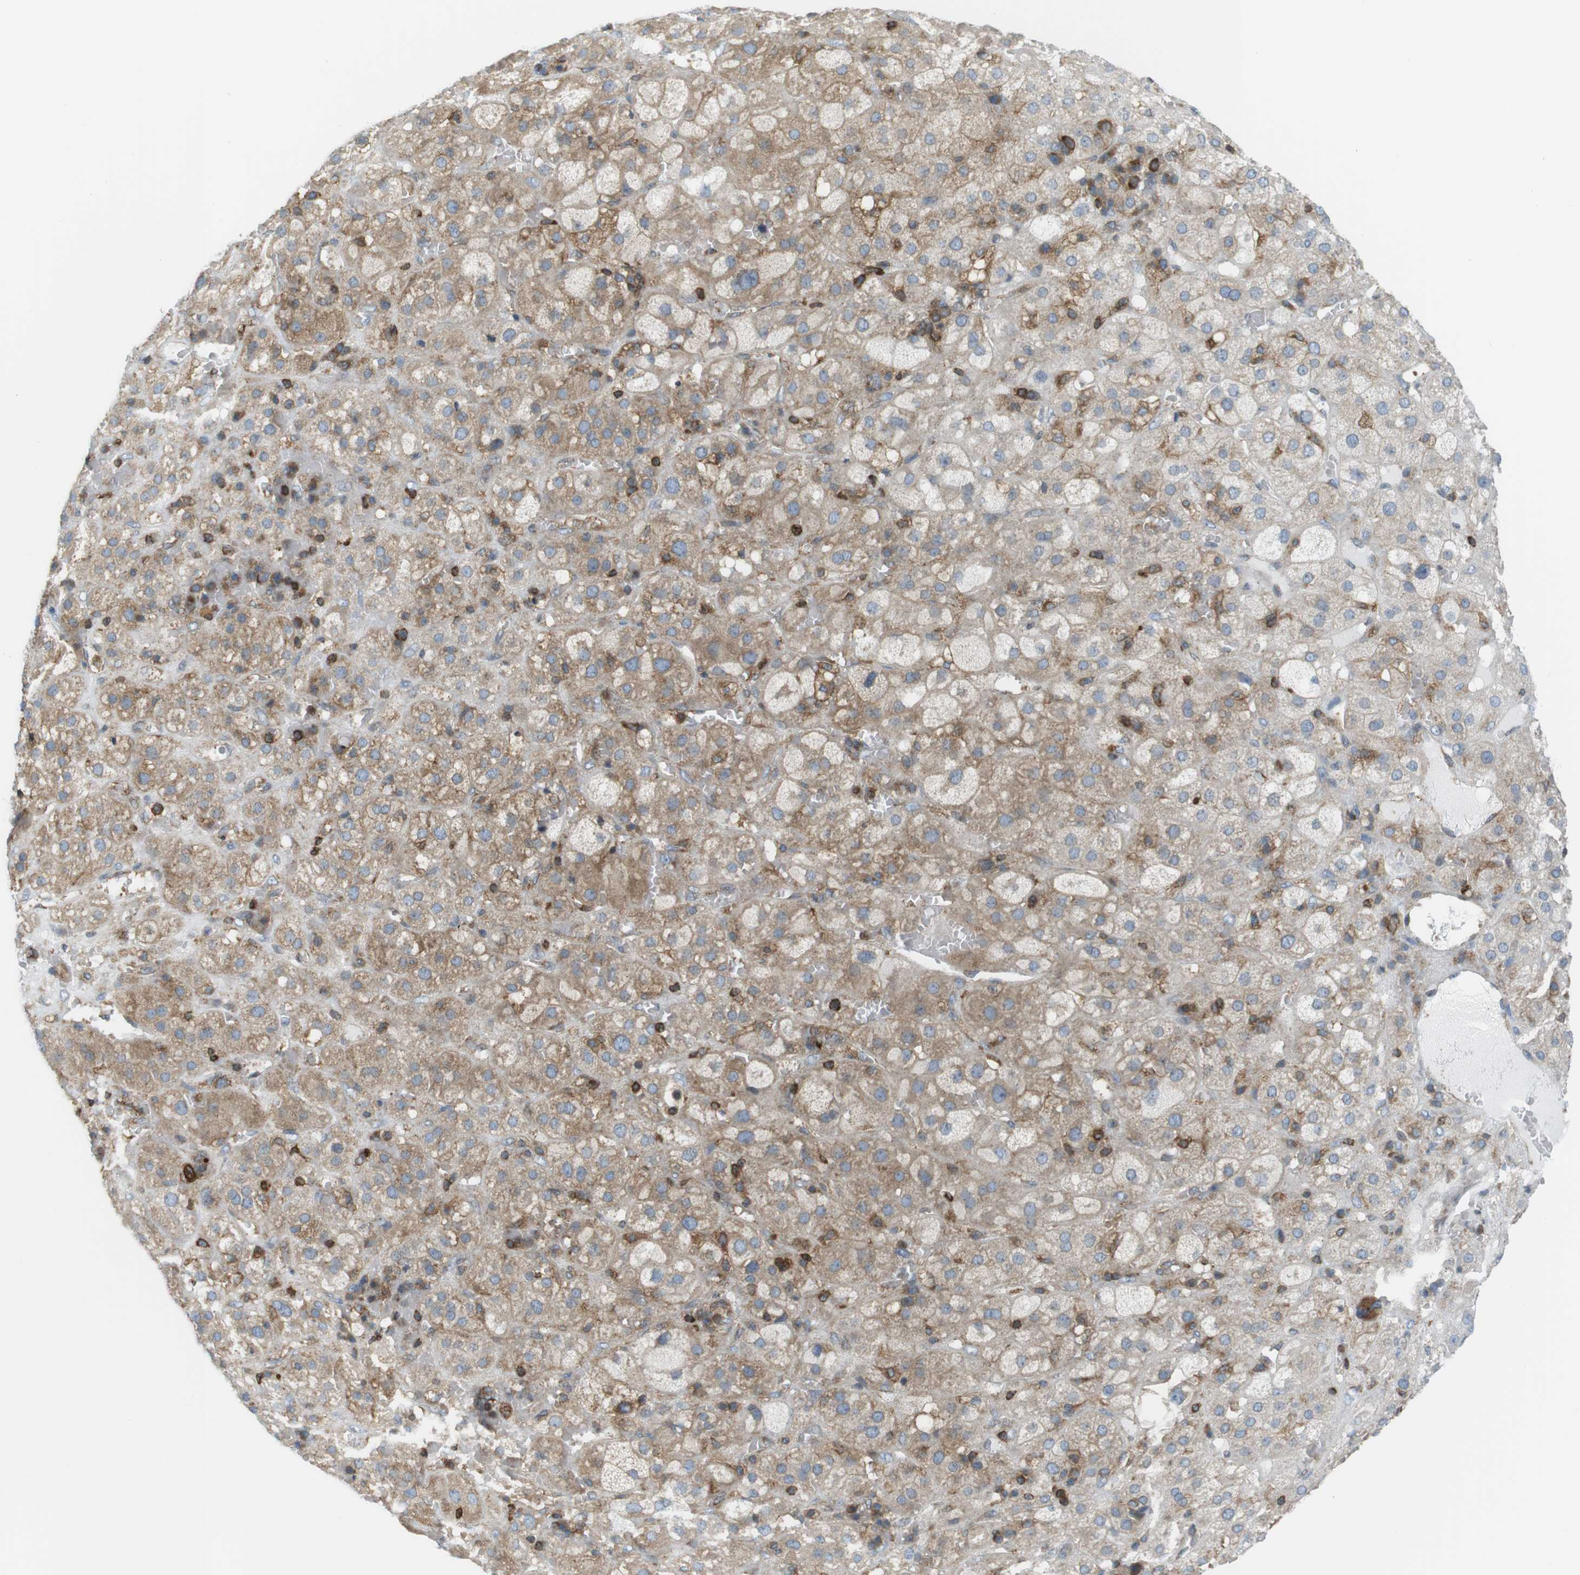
{"staining": {"intensity": "weak", "quantity": ">75%", "location": "cytoplasmic/membranous"}, "tissue": "adrenal gland", "cell_type": "Glandular cells", "image_type": "normal", "snomed": [{"axis": "morphology", "description": "Normal tissue, NOS"}, {"axis": "topography", "description": "Adrenal gland"}], "caption": "An IHC histopathology image of unremarkable tissue is shown. Protein staining in brown shows weak cytoplasmic/membranous positivity in adrenal gland within glandular cells. Nuclei are stained in blue.", "gene": "FLII", "patient": {"sex": "female", "age": 47}}